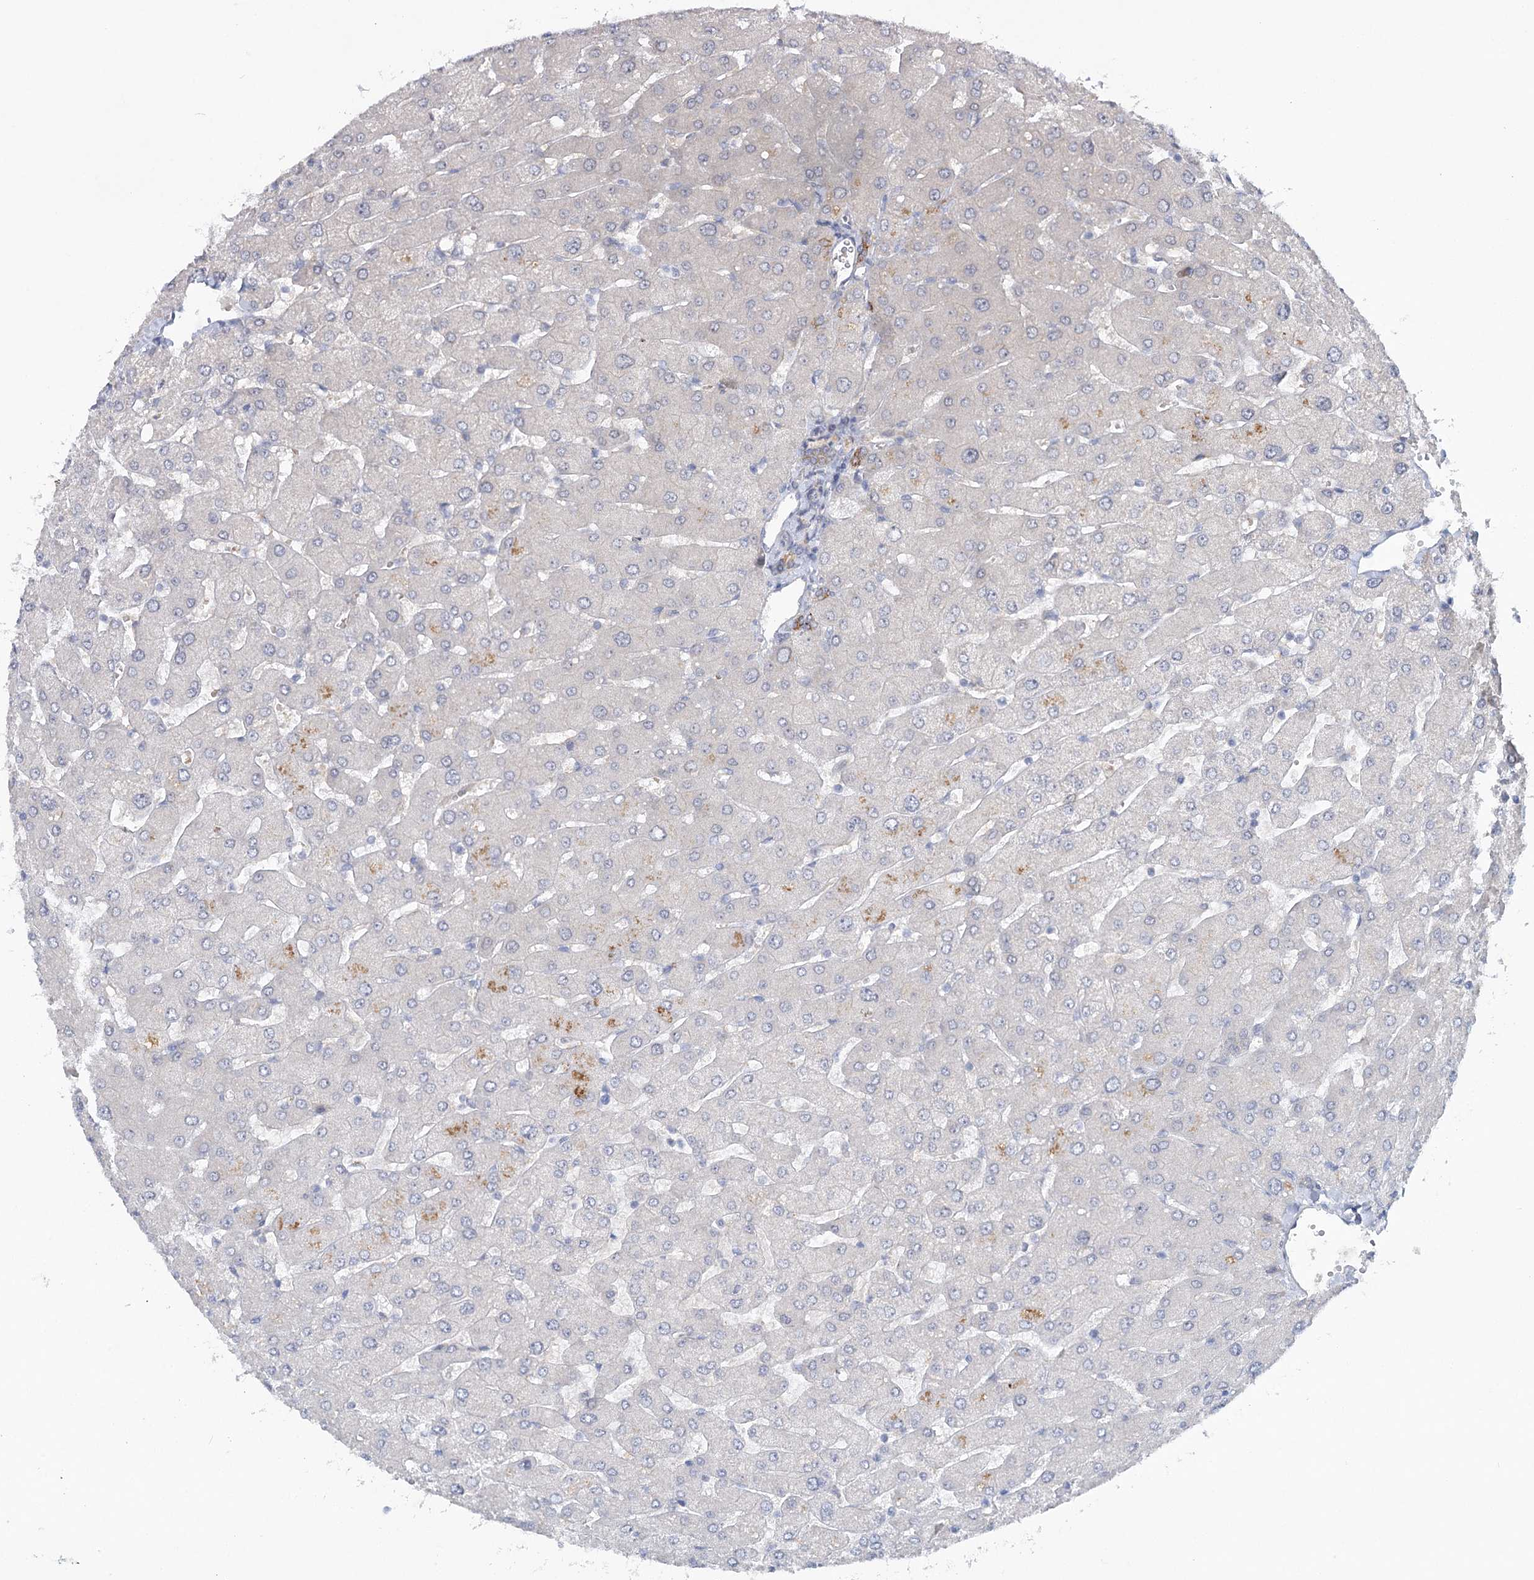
{"staining": {"intensity": "moderate", "quantity": "<25%", "location": "cytoplasmic/membranous"}, "tissue": "liver", "cell_type": "Cholangiocytes", "image_type": "normal", "snomed": [{"axis": "morphology", "description": "Normal tissue, NOS"}, {"axis": "topography", "description": "Liver"}], "caption": "Immunohistochemical staining of unremarkable liver reveals <25% levels of moderate cytoplasmic/membranous protein positivity in approximately <25% of cholangiocytes.", "gene": "MAP3K13", "patient": {"sex": "male", "age": 55}}